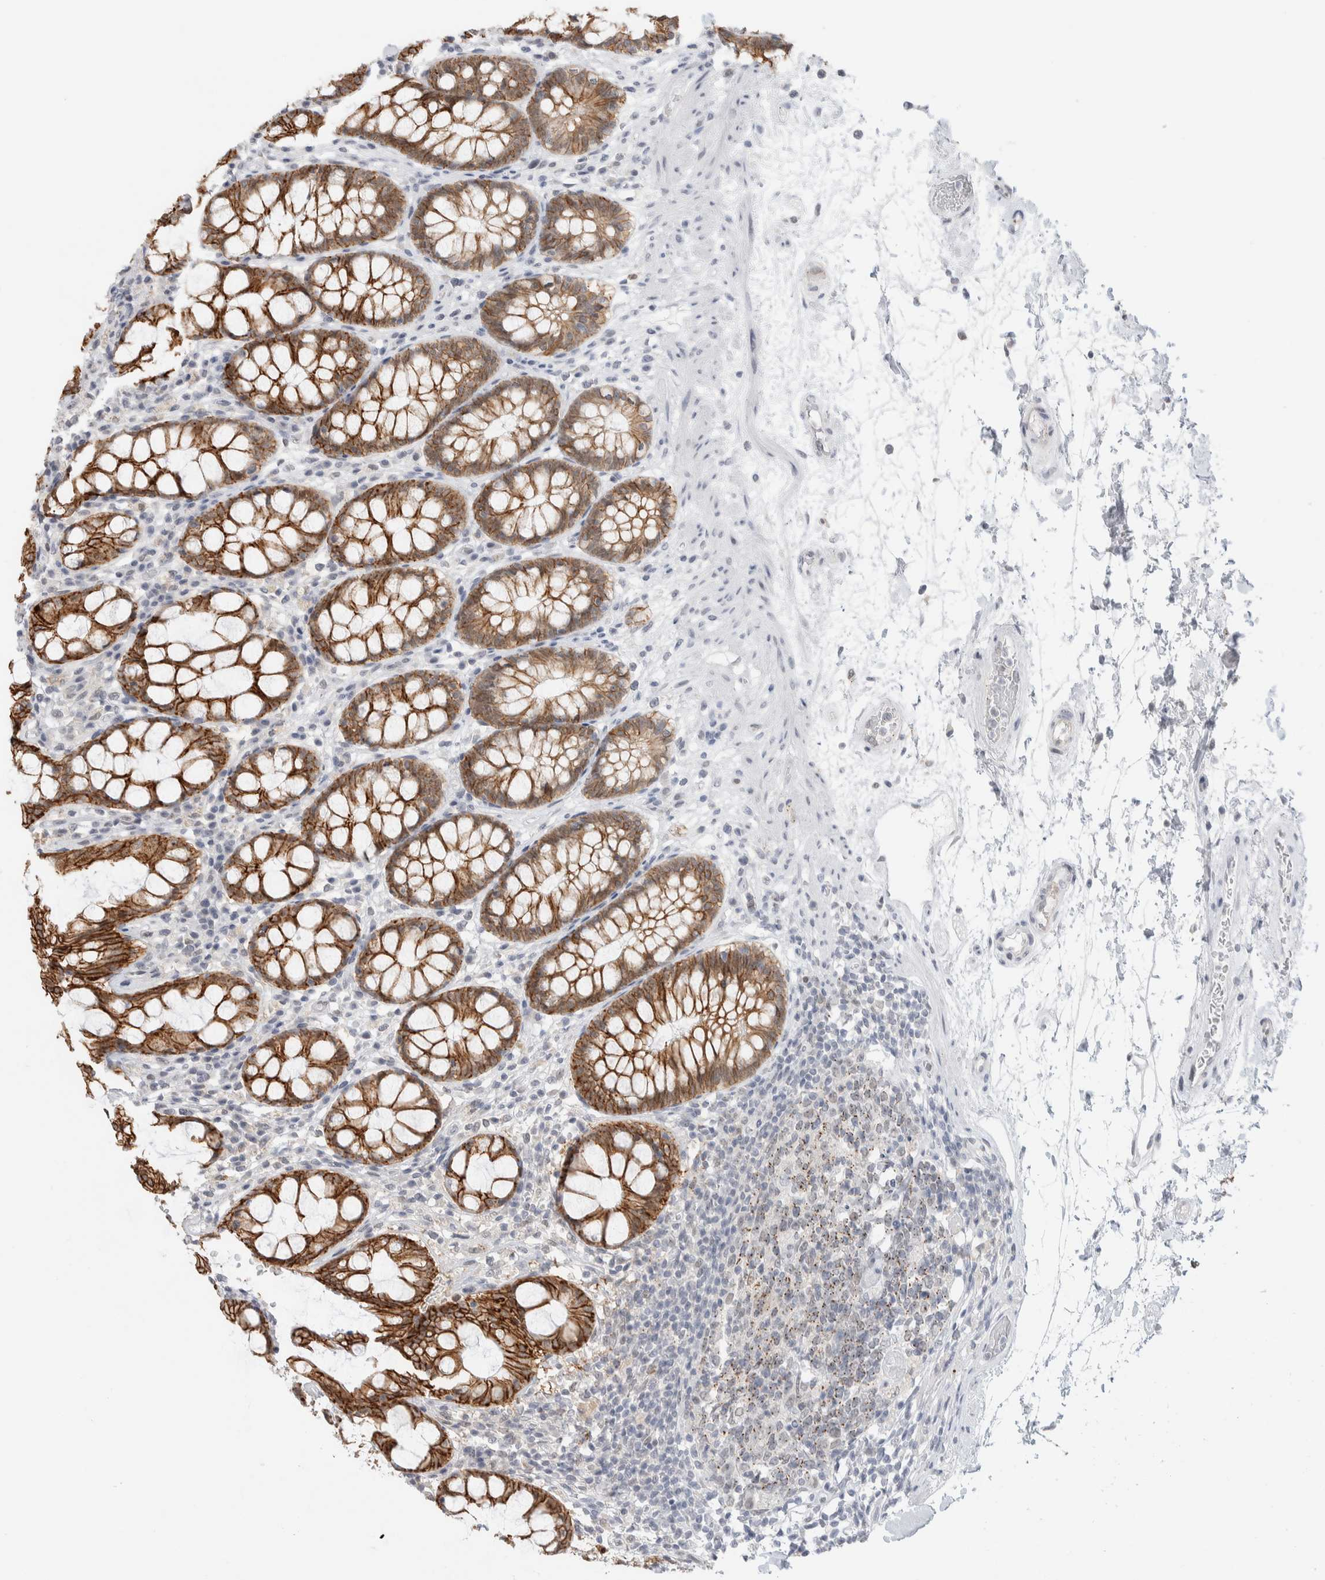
{"staining": {"intensity": "strong", "quantity": ">75%", "location": "cytoplasmic/membranous"}, "tissue": "rectum", "cell_type": "Glandular cells", "image_type": "normal", "snomed": [{"axis": "morphology", "description": "Normal tissue, NOS"}, {"axis": "topography", "description": "Rectum"}], "caption": "Benign rectum displays strong cytoplasmic/membranous expression in approximately >75% of glandular cells, visualized by immunohistochemistry.", "gene": "CDH17", "patient": {"sex": "male", "age": 64}}